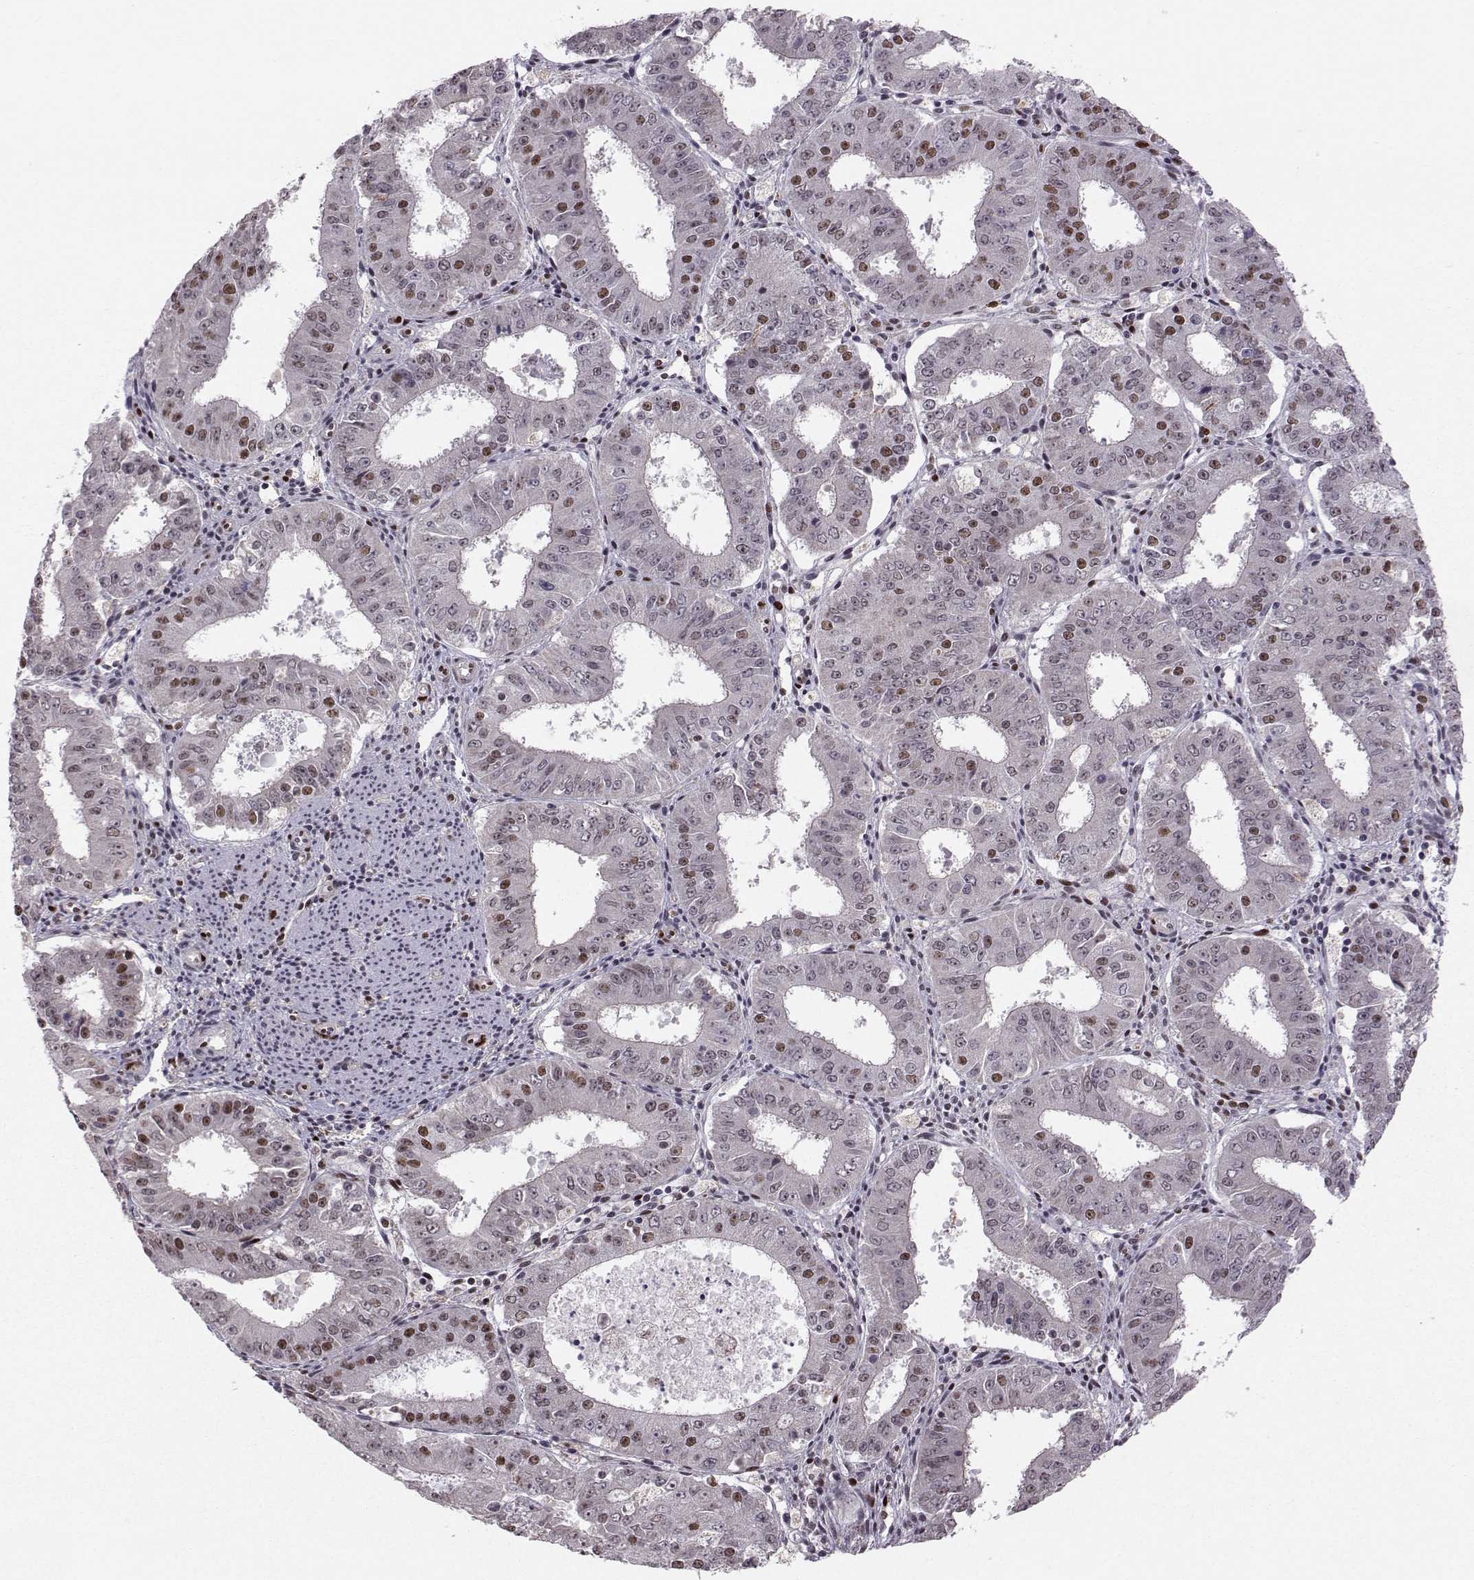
{"staining": {"intensity": "strong", "quantity": "25%-75%", "location": "nuclear"}, "tissue": "ovarian cancer", "cell_type": "Tumor cells", "image_type": "cancer", "snomed": [{"axis": "morphology", "description": "Carcinoma, endometroid"}, {"axis": "topography", "description": "Ovary"}], "caption": "DAB immunohistochemical staining of human ovarian cancer (endometroid carcinoma) demonstrates strong nuclear protein positivity in approximately 25%-75% of tumor cells.", "gene": "SNAPC2", "patient": {"sex": "female", "age": 42}}